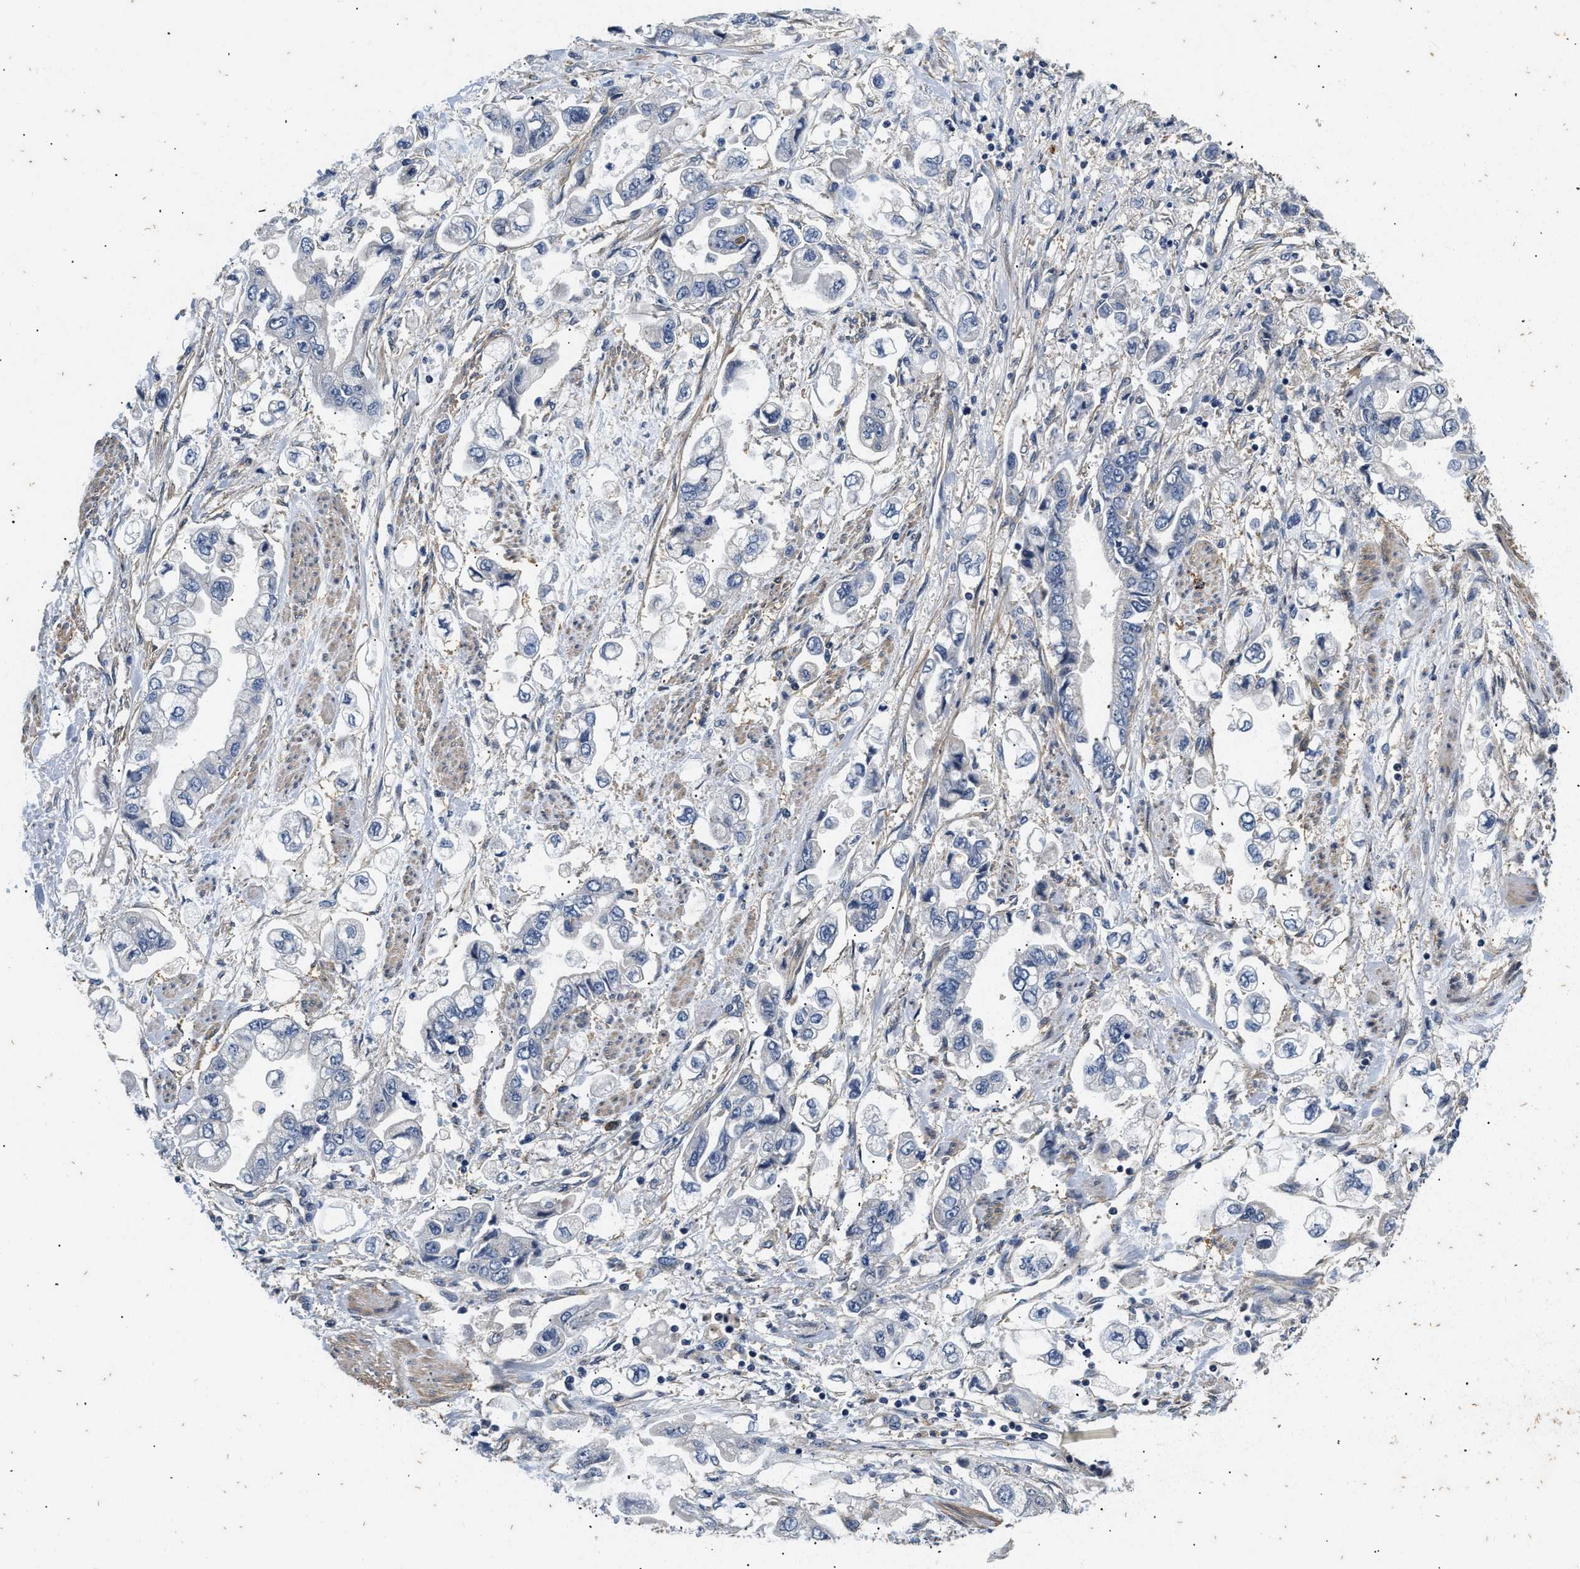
{"staining": {"intensity": "negative", "quantity": "none", "location": "none"}, "tissue": "stomach cancer", "cell_type": "Tumor cells", "image_type": "cancer", "snomed": [{"axis": "morphology", "description": "Normal tissue, NOS"}, {"axis": "morphology", "description": "Adenocarcinoma, NOS"}, {"axis": "topography", "description": "Stomach"}], "caption": "Immunohistochemistry (IHC) photomicrograph of stomach cancer (adenocarcinoma) stained for a protein (brown), which displays no staining in tumor cells.", "gene": "NME6", "patient": {"sex": "male", "age": 62}}